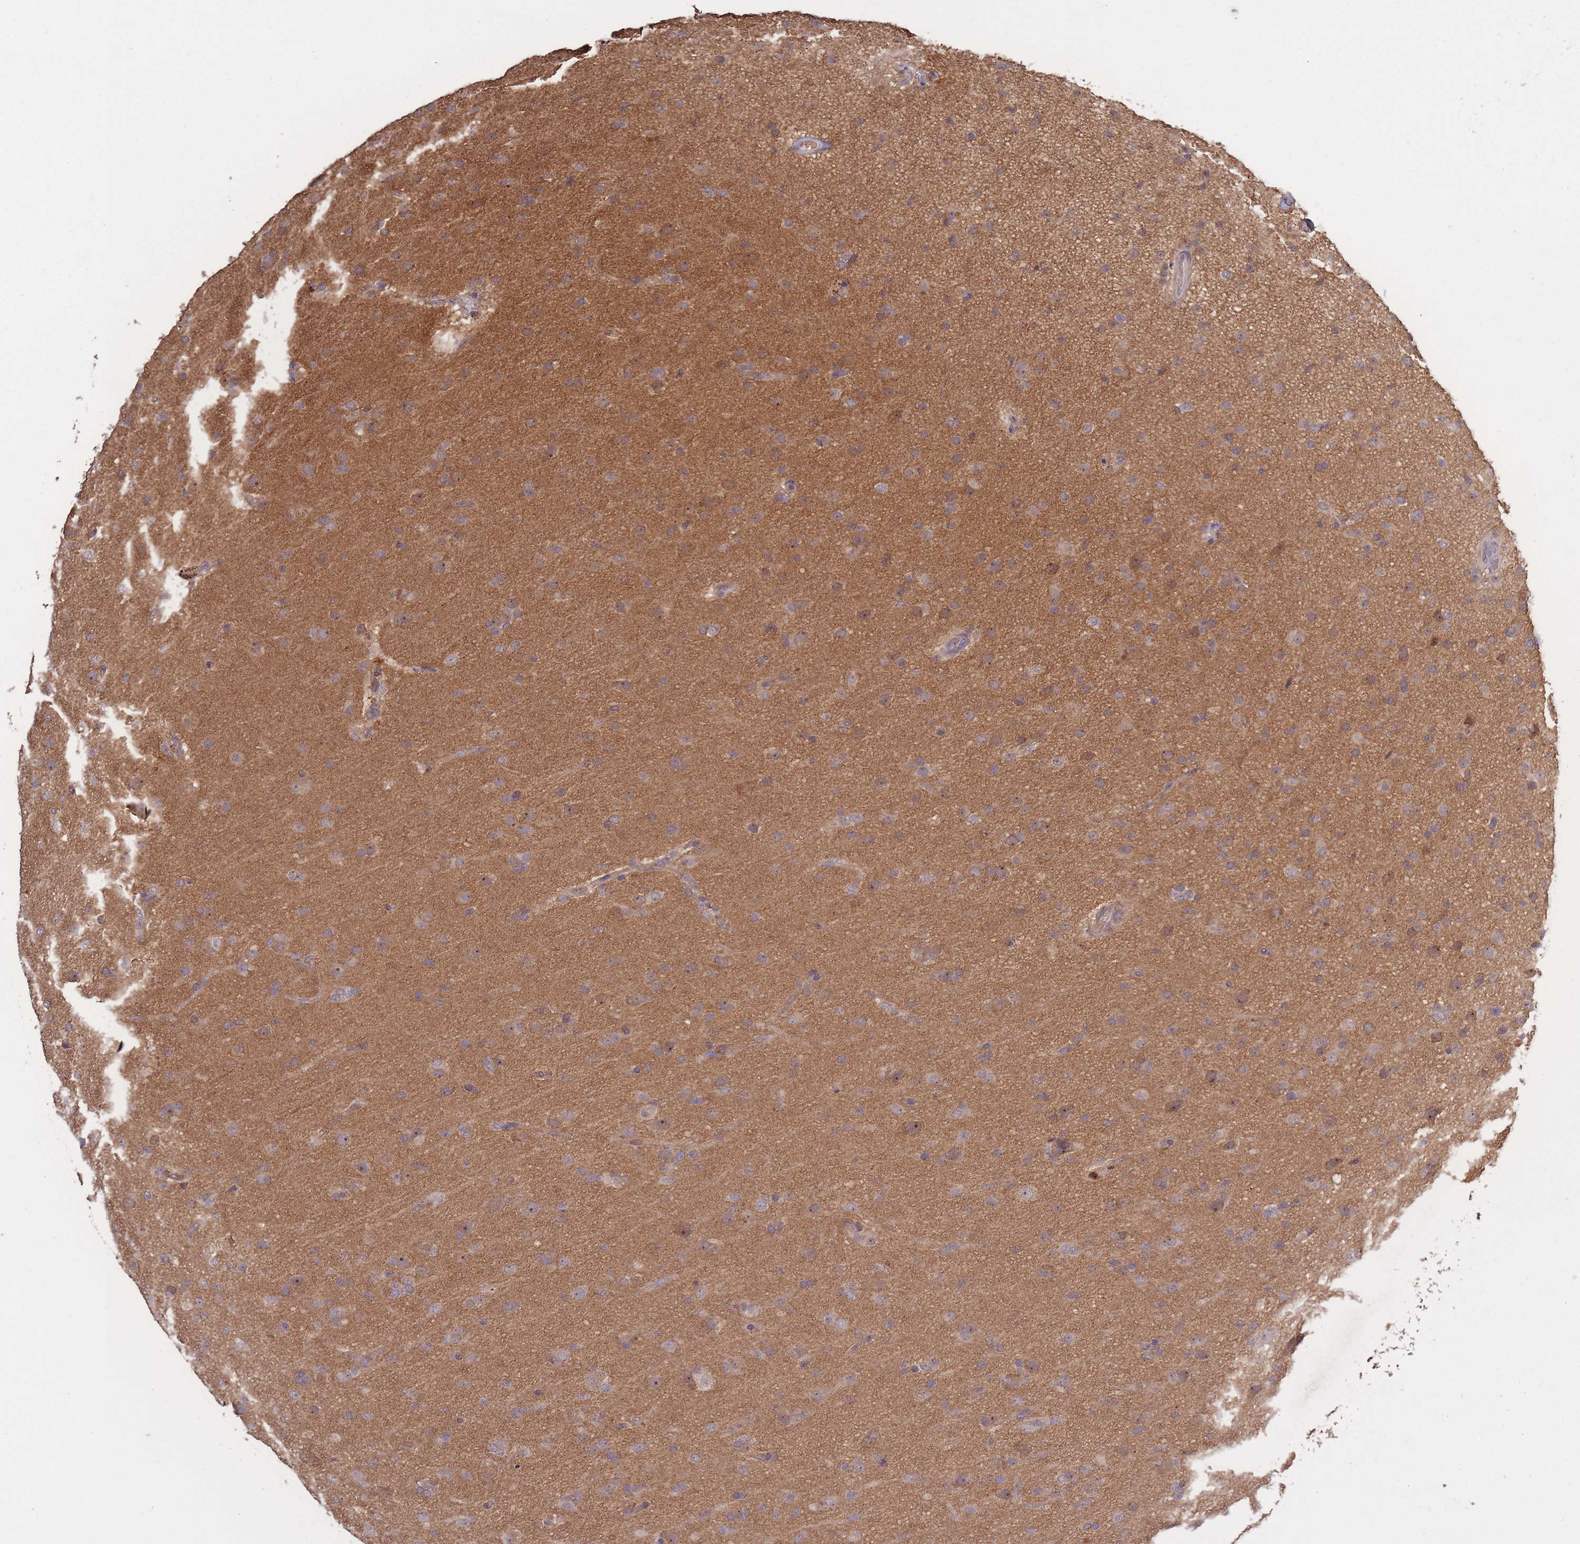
{"staining": {"intensity": "negative", "quantity": "none", "location": "none"}, "tissue": "glioma", "cell_type": "Tumor cells", "image_type": "cancer", "snomed": [{"axis": "morphology", "description": "Glioma, malignant, Low grade"}, {"axis": "topography", "description": "Brain"}], "caption": "Immunohistochemistry (IHC) photomicrograph of neoplastic tissue: malignant low-grade glioma stained with DAB exhibits no significant protein positivity in tumor cells.", "gene": "KIAA1755", "patient": {"sex": "male", "age": 65}}